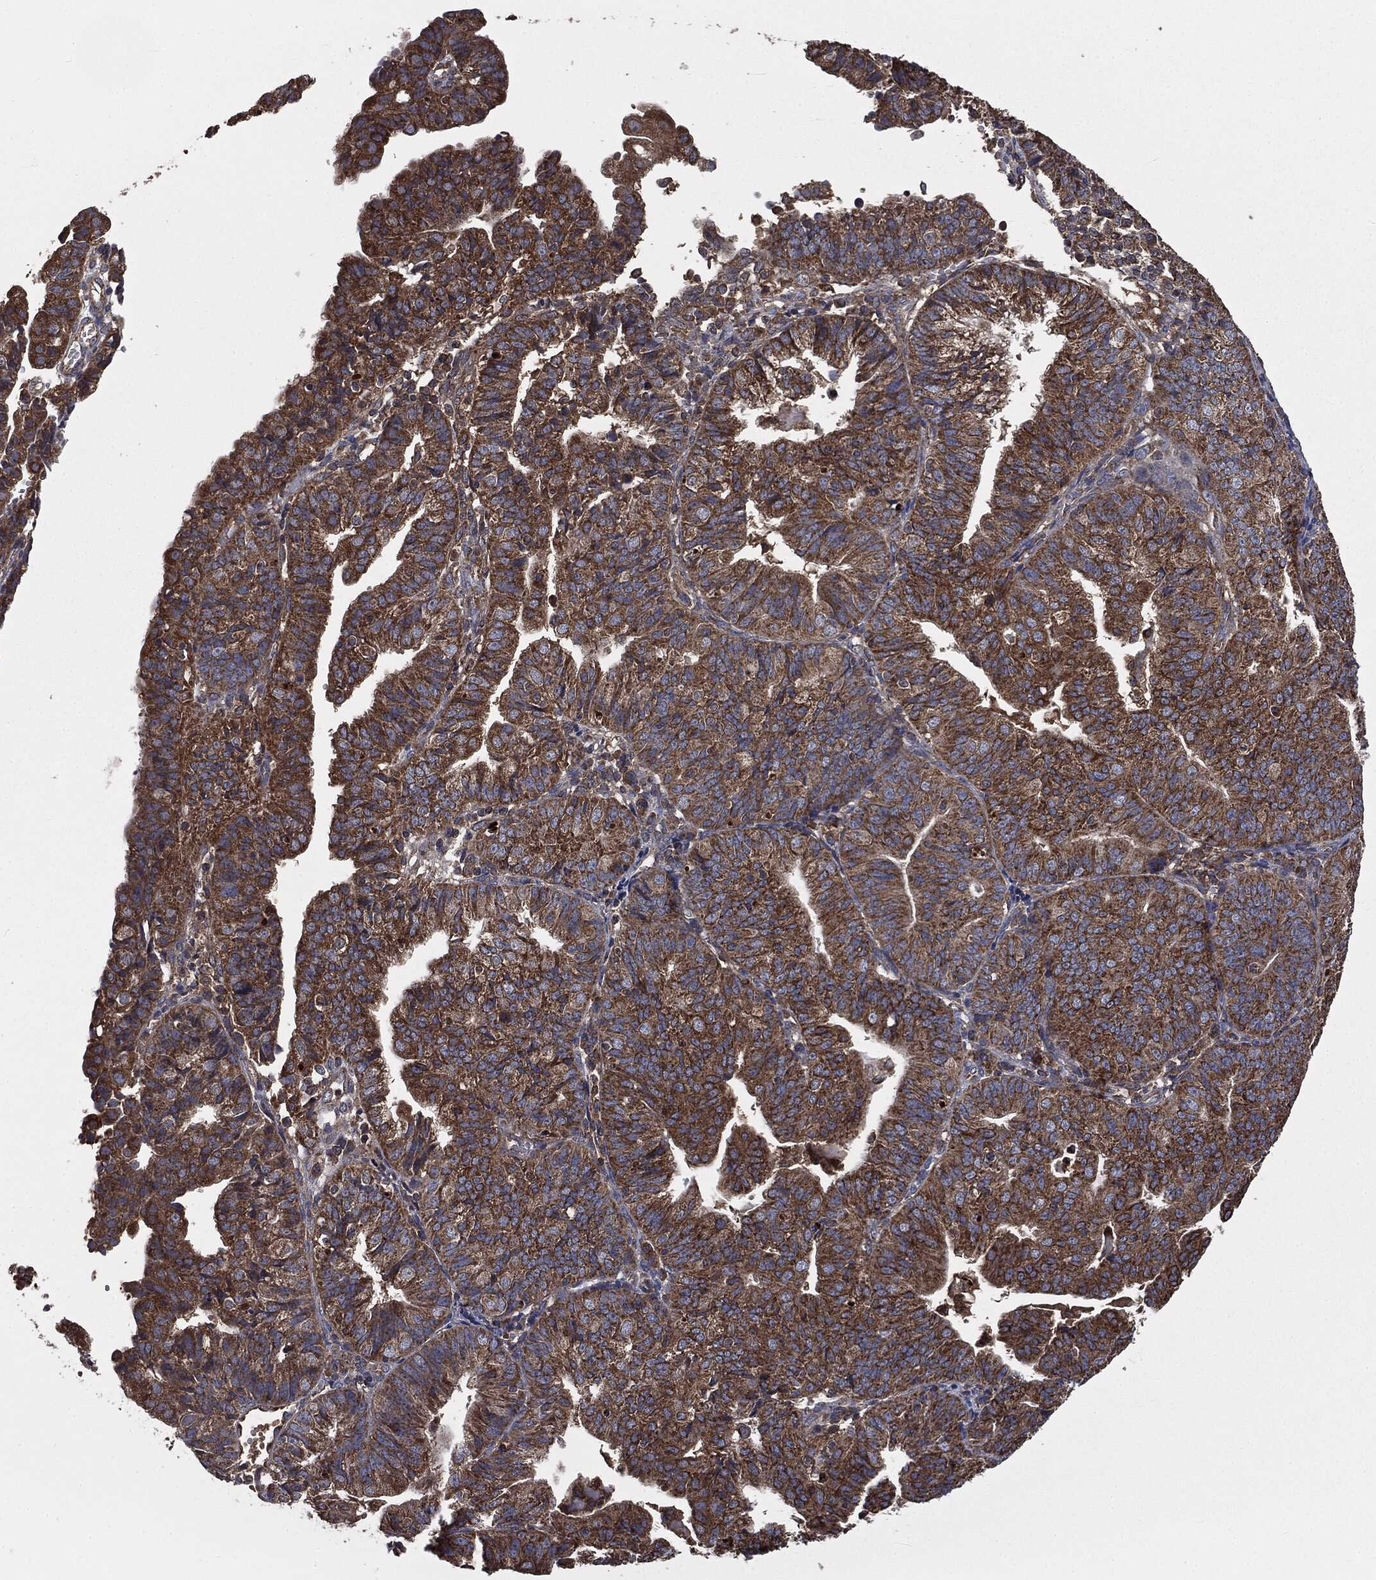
{"staining": {"intensity": "strong", "quantity": ">75%", "location": "cytoplasmic/membranous"}, "tissue": "endometrial cancer", "cell_type": "Tumor cells", "image_type": "cancer", "snomed": [{"axis": "morphology", "description": "Adenocarcinoma, NOS"}, {"axis": "topography", "description": "Endometrium"}], "caption": "Tumor cells demonstrate high levels of strong cytoplasmic/membranous expression in approximately >75% of cells in human endometrial cancer.", "gene": "MAPK6", "patient": {"sex": "female", "age": 56}}